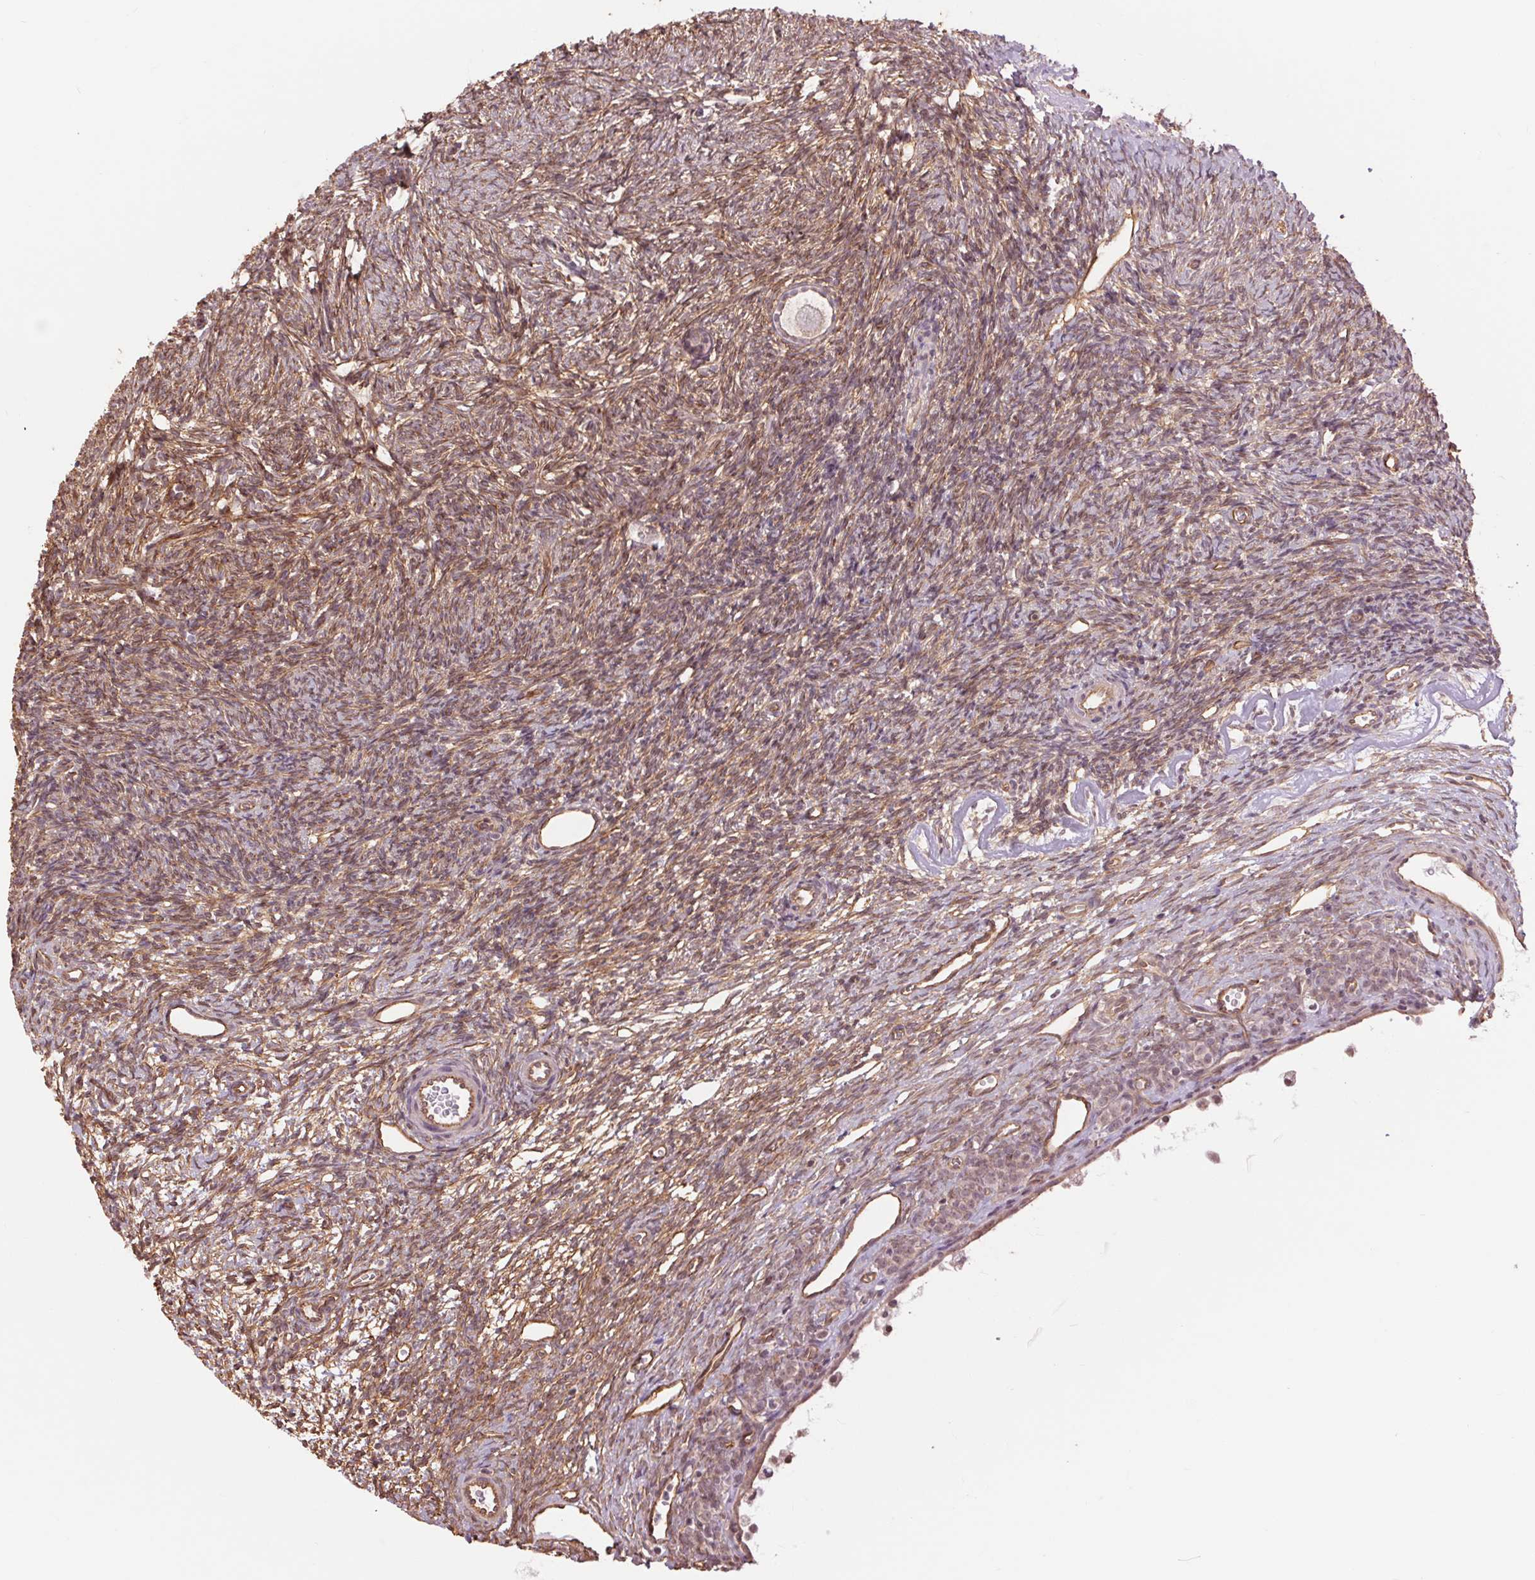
{"staining": {"intensity": "negative", "quantity": "none", "location": "none"}, "tissue": "ovary", "cell_type": "Follicle cells", "image_type": "normal", "snomed": [{"axis": "morphology", "description": "Normal tissue, NOS"}, {"axis": "topography", "description": "Ovary"}], "caption": "There is no significant expression in follicle cells of ovary. Nuclei are stained in blue.", "gene": "PALM", "patient": {"sex": "female", "age": 34}}